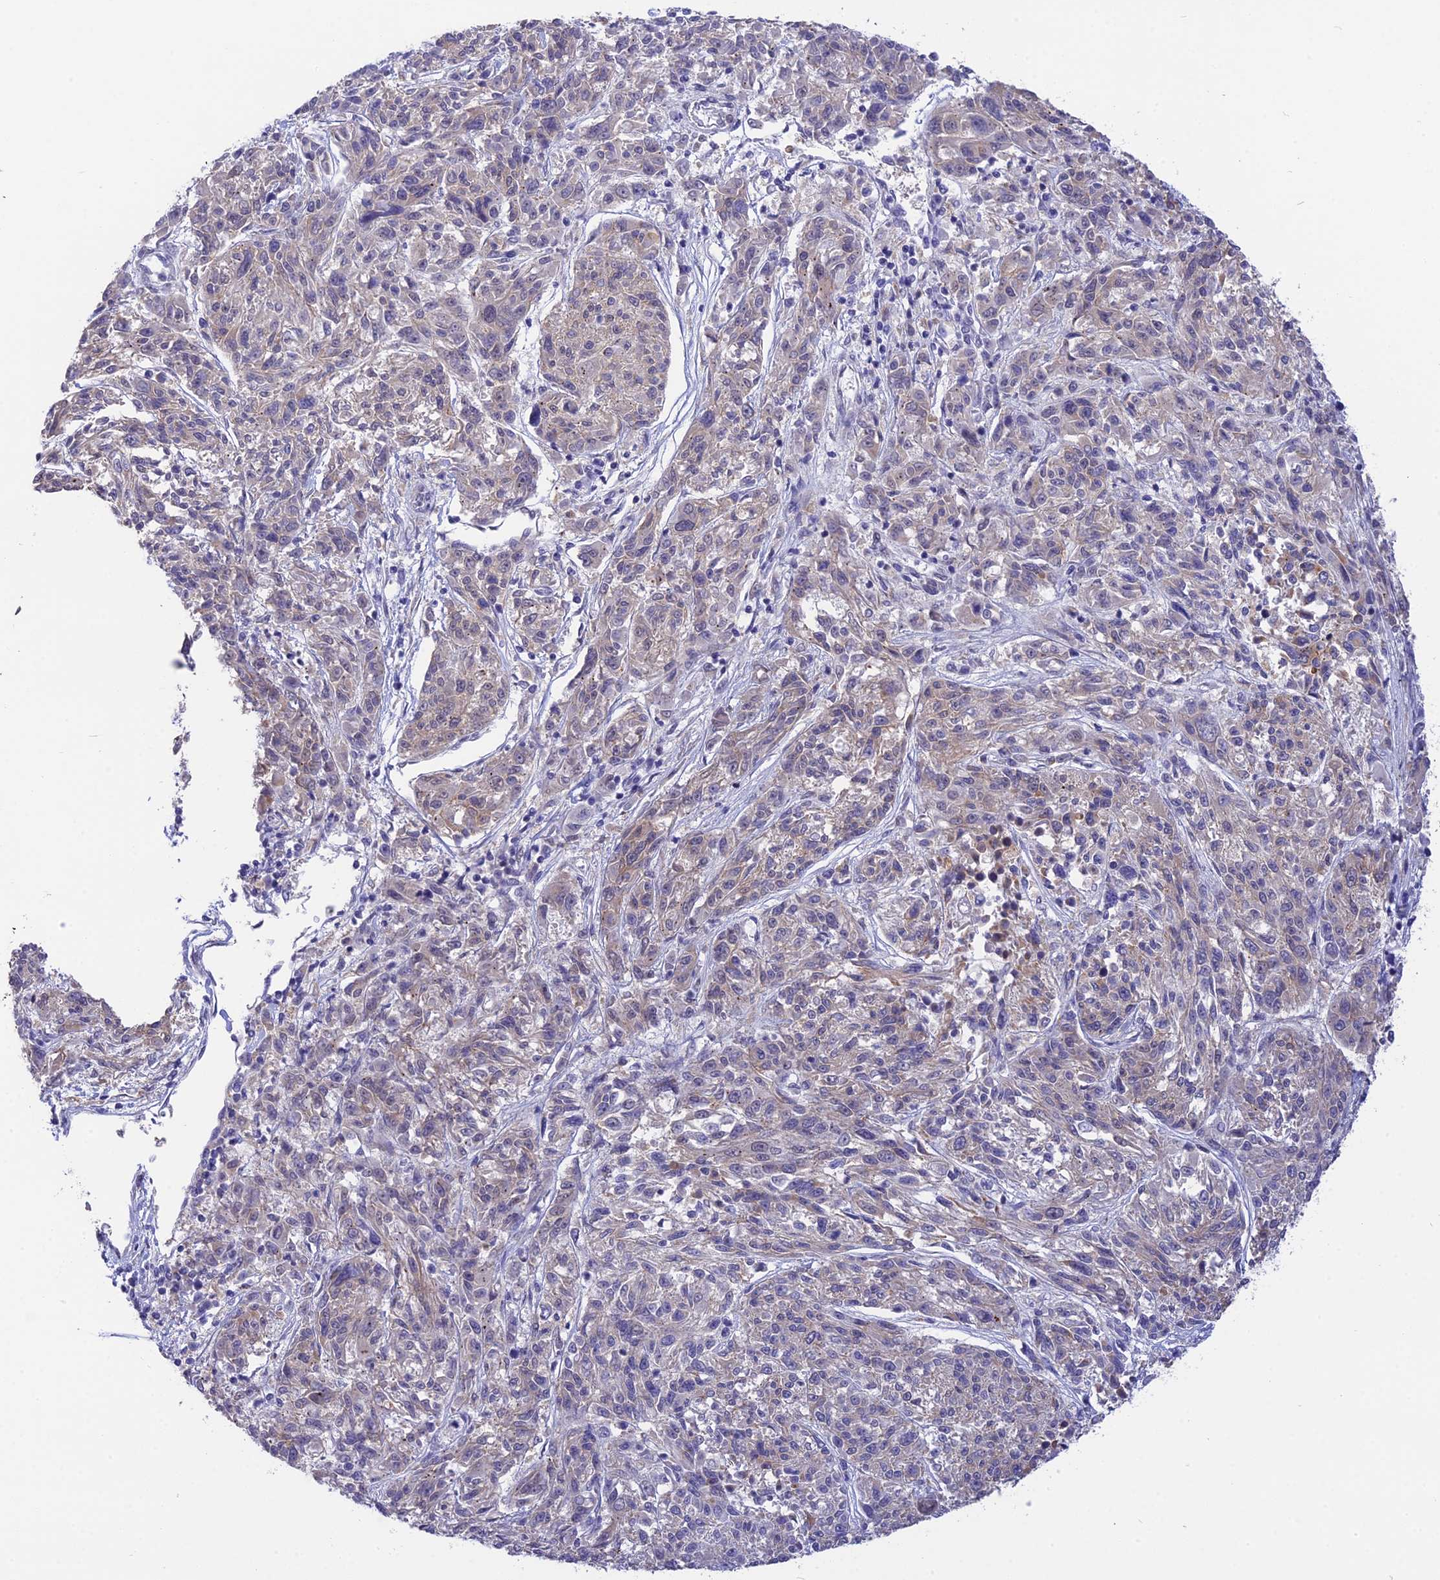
{"staining": {"intensity": "weak", "quantity": "<25%", "location": "cytoplasmic/membranous"}, "tissue": "melanoma", "cell_type": "Tumor cells", "image_type": "cancer", "snomed": [{"axis": "morphology", "description": "Malignant melanoma, NOS"}, {"axis": "topography", "description": "Skin"}], "caption": "Melanoma stained for a protein using immunohistochemistry exhibits no expression tumor cells.", "gene": "KCTD14", "patient": {"sex": "male", "age": 53}}